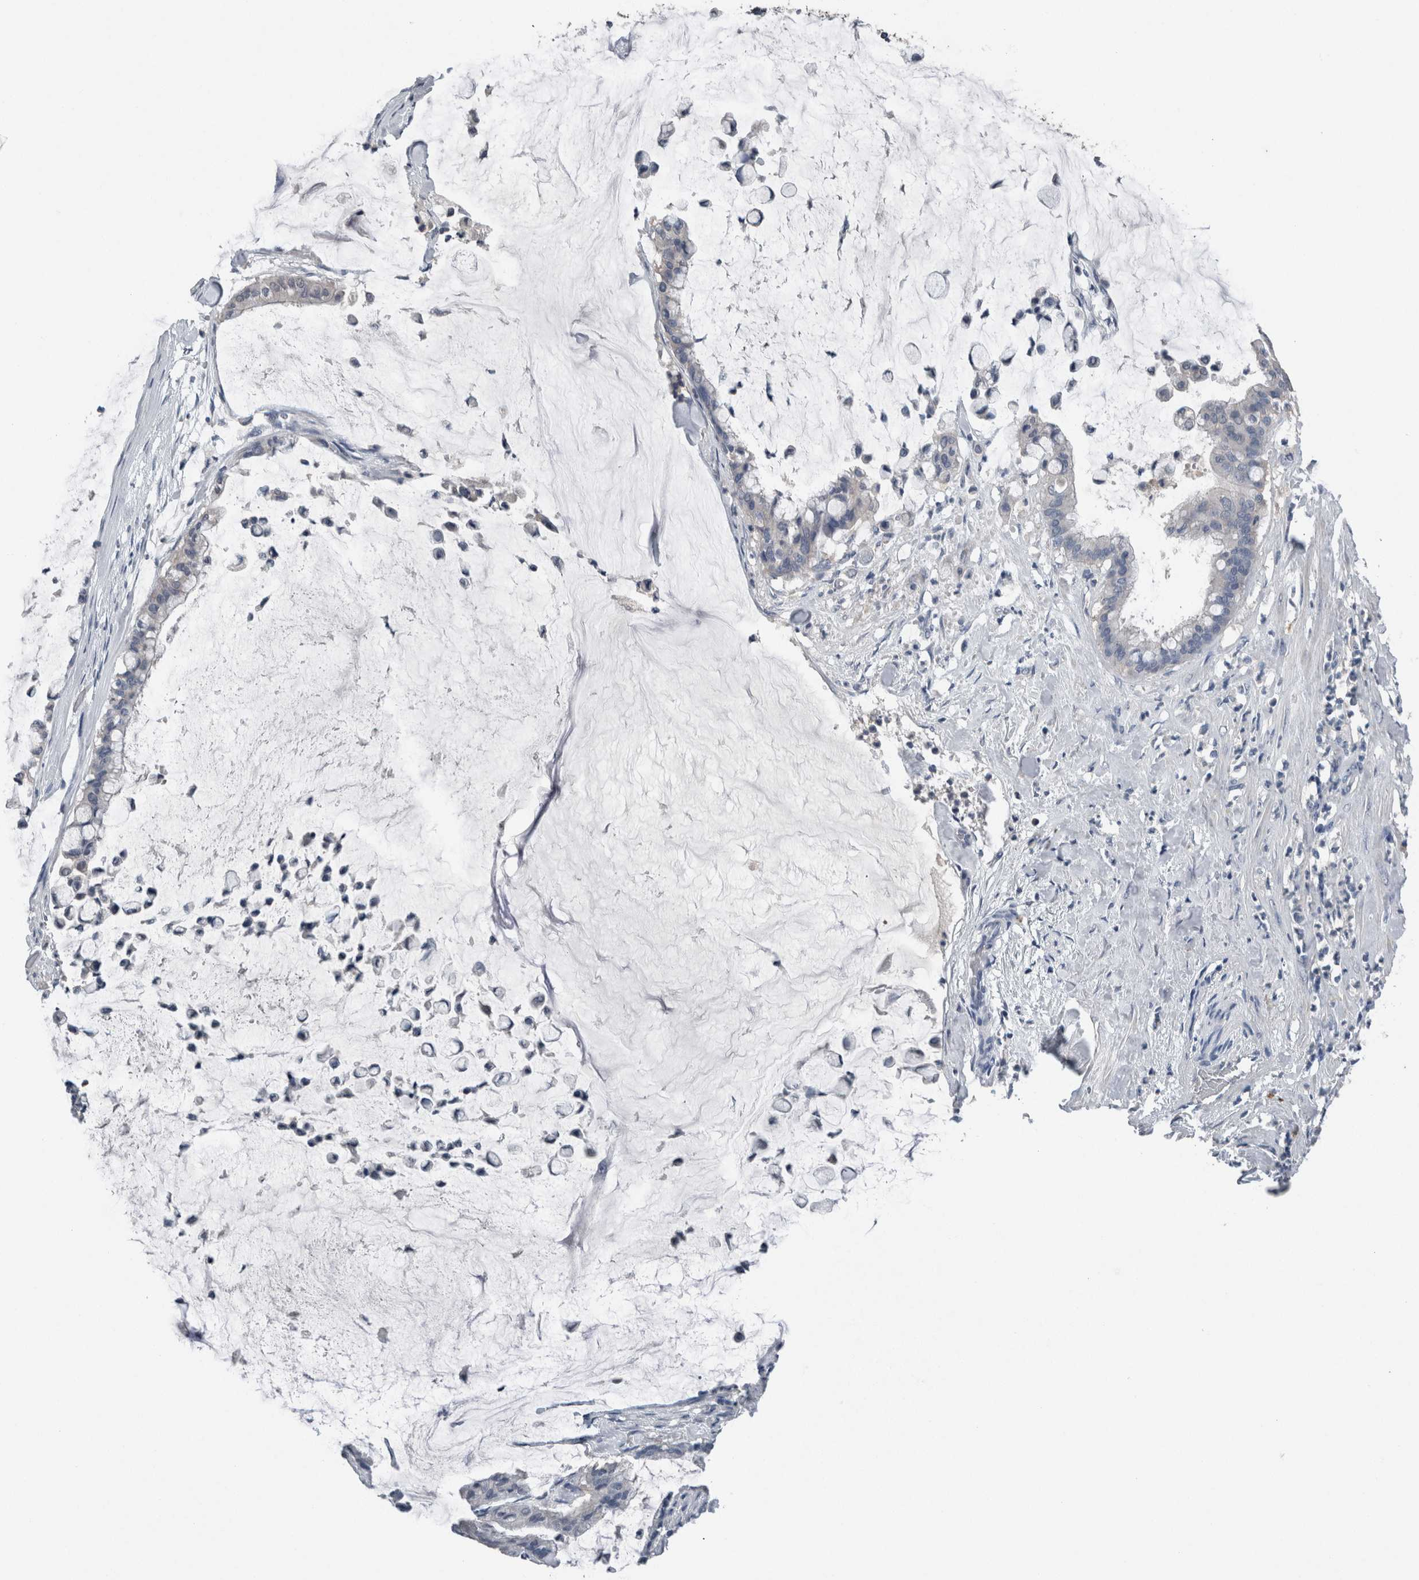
{"staining": {"intensity": "negative", "quantity": "none", "location": "none"}, "tissue": "pancreatic cancer", "cell_type": "Tumor cells", "image_type": "cancer", "snomed": [{"axis": "morphology", "description": "Adenocarcinoma, NOS"}, {"axis": "topography", "description": "Pancreas"}], "caption": "Pancreatic cancer was stained to show a protein in brown. There is no significant positivity in tumor cells.", "gene": "CRNN", "patient": {"sex": "male", "age": 41}}